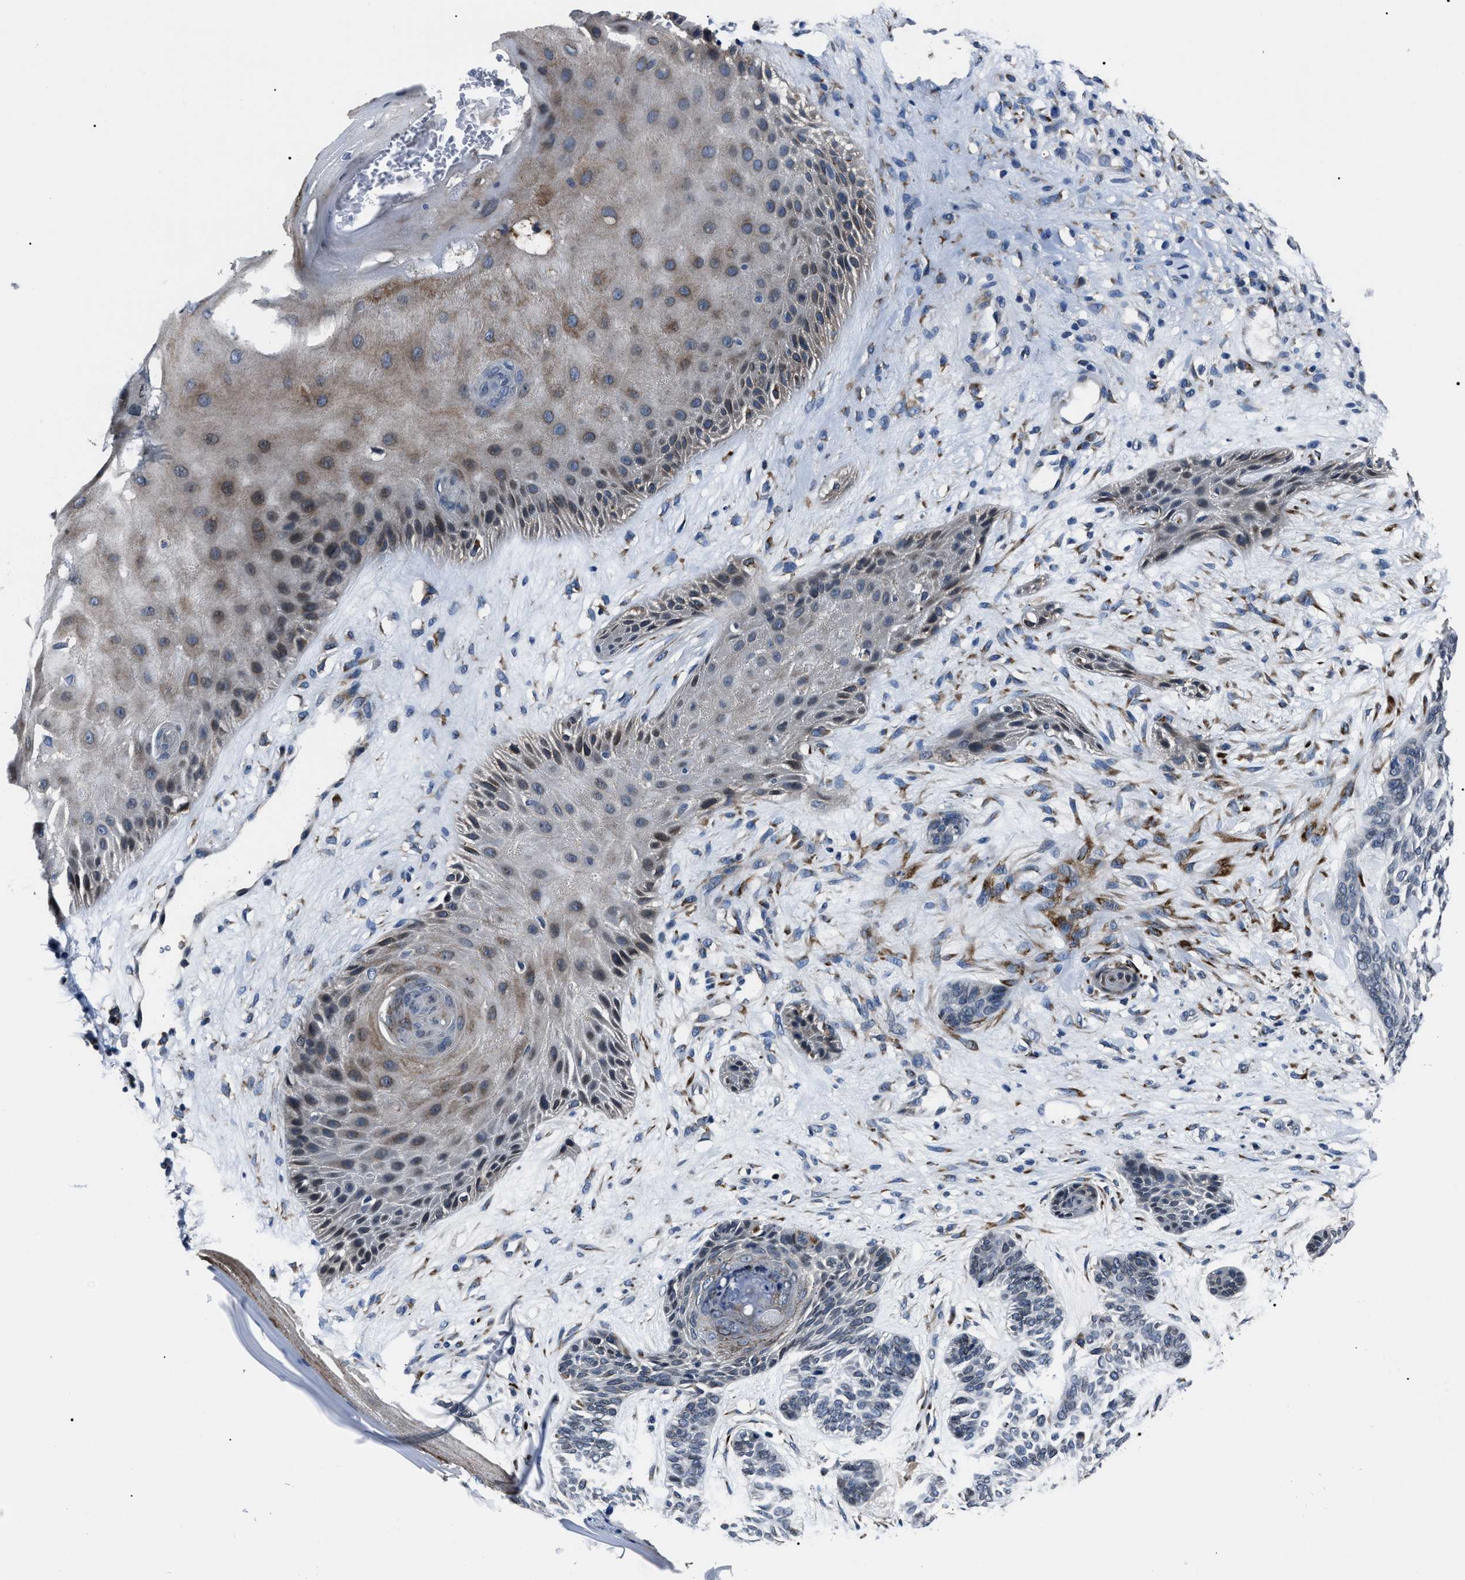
{"staining": {"intensity": "weak", "quantity": "<25%", "location": "cytoplasmic/membranous"}, "tissue": "skin cancer", "cell_type": "Tumor cells", "image_type": "cancer", "snomed": [{"axis": "morphology", "description": "Basal cell carcinoma"}, {"axis": "topography", "description": "Skin"}], "caption": "Tumor cells are negative for brown protein staining in skin cancer (basal cell carcinoma).", "gene": "LRRC14", "patient": {"sex": "male", "age": 55}}